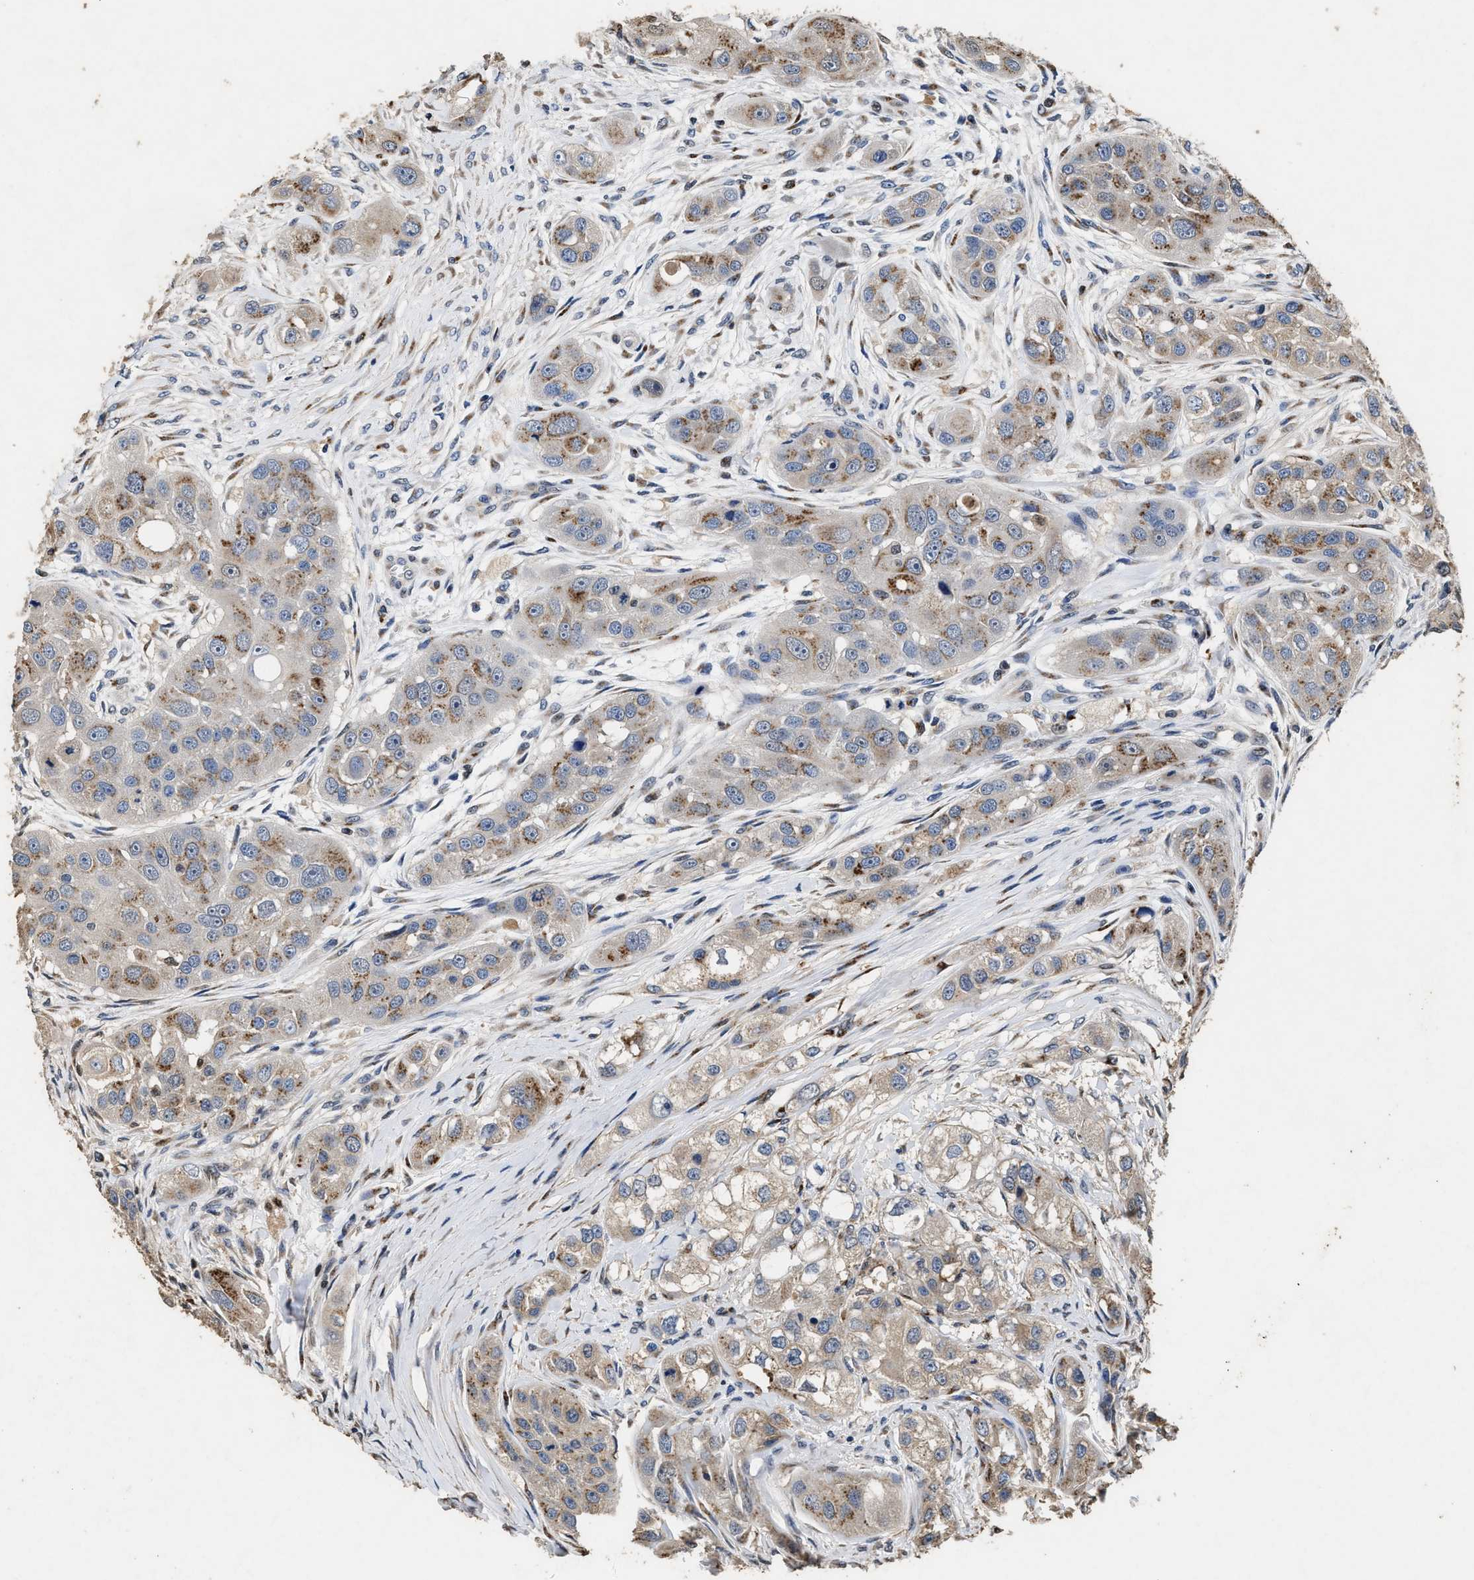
{"staining": {"intensity": "moderate", "quantity": ">75%", "location": "cytoplasmic/membranous"}, "tissue": "head and neck cancer", "cell_type": "Tumor cells", "image_type": "cancer", "snomed": [{"axis": "morphology", "description": "Normal tissue, NOS"}, {"axis": "morphology", "description": "Squamous cell carcinoma, NOS"}, {"axis": "topography", "description": "Skeletal muscle"}, {"axis": "topography", "description": "Head-Neck"}], "caption": "High-power microscopy captured an IHC micrograph of head and neck cancer (squamous cell carcinoma), revealing moderate cytoplasmic/membranous staining in about >75% of tumor cells. (Stains: DAB in brown, nuclei in blue, Microscopy: brightfield microscopy at high magnification).", "gene": "TPST2", "patient": {"sex": "male", "age": 51}}